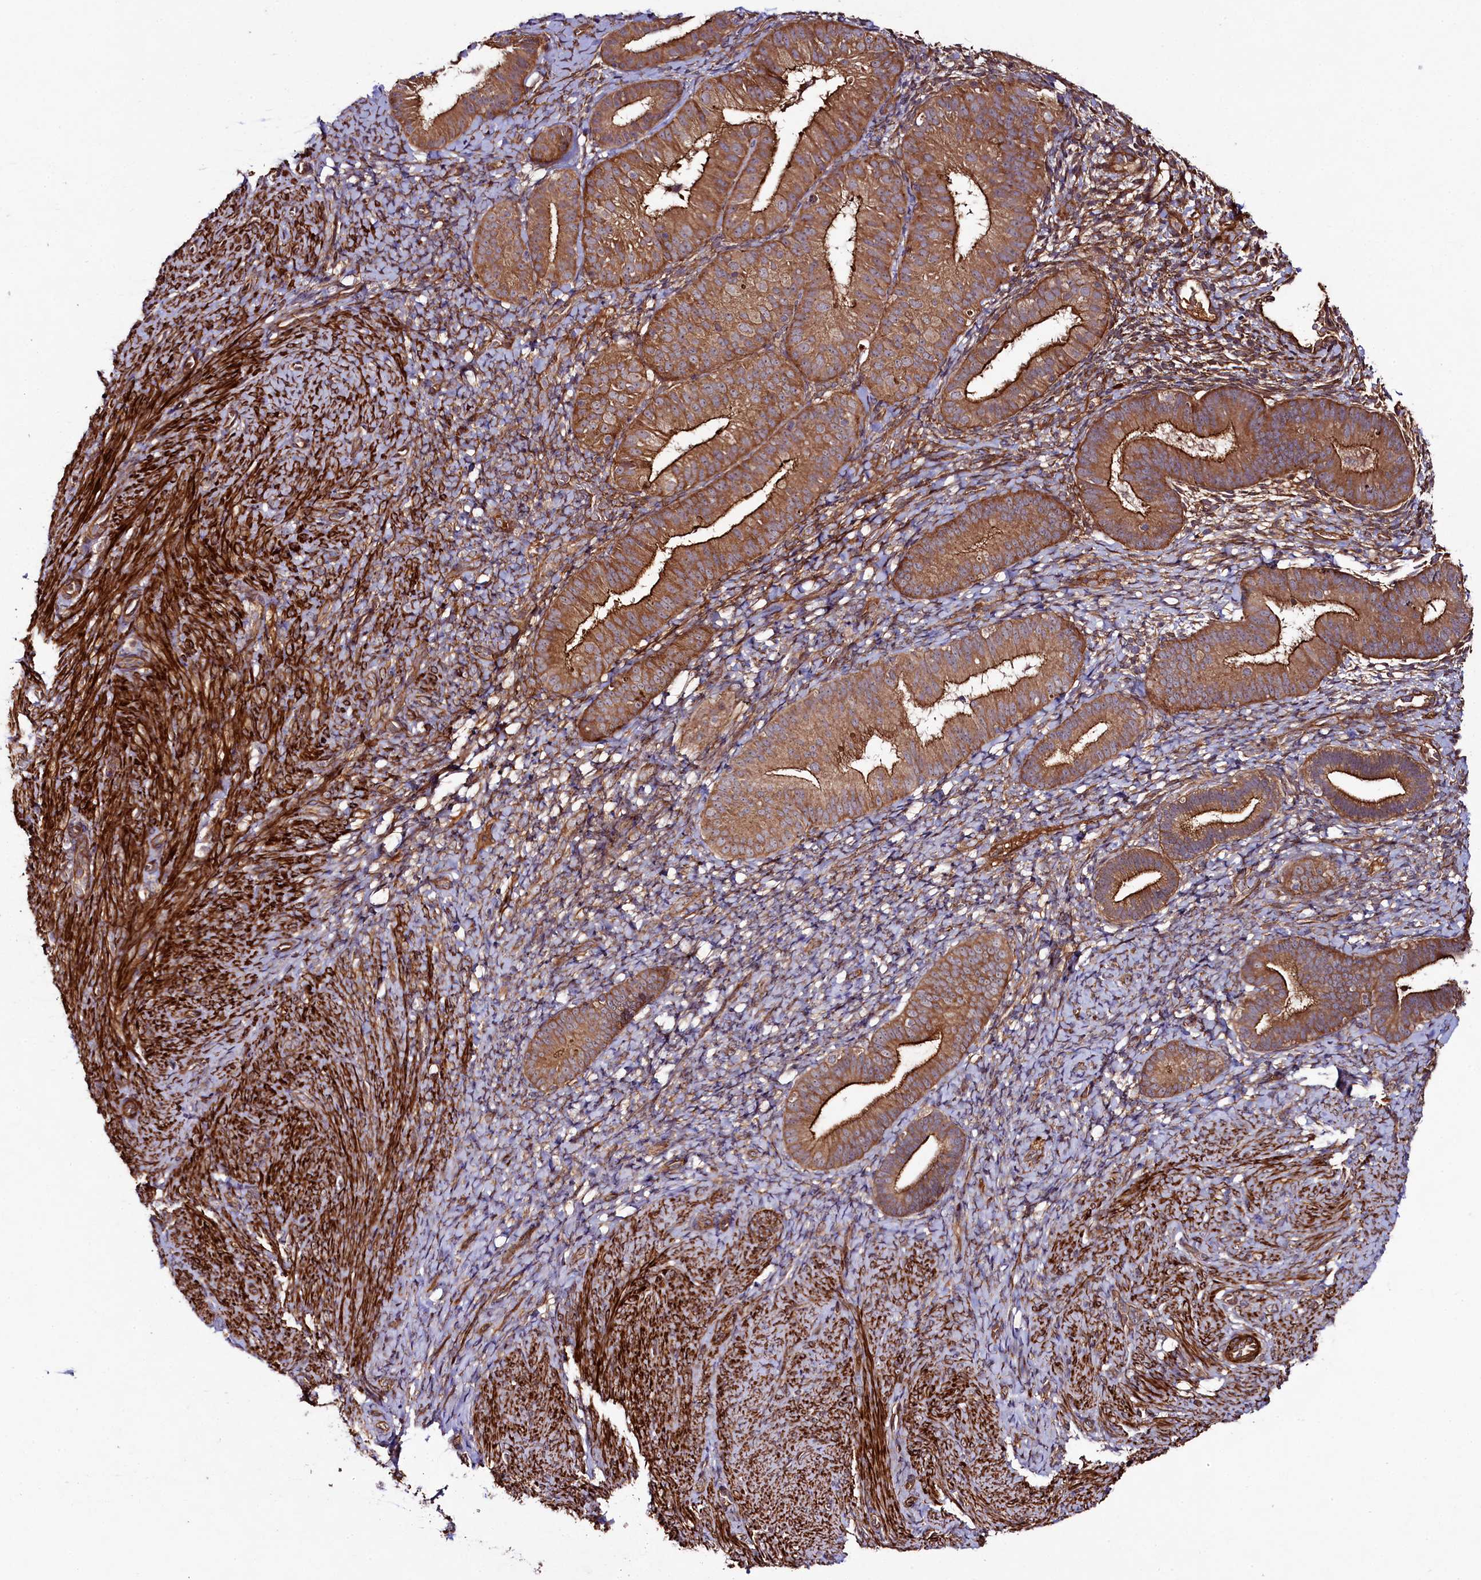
{"staining": {"intensity": "moderate", "quantity": "25%-75%", "location": "cytoplasmic/membranous"}, "tissue": "endometrium", "cell_type": "Cells in endometrial stroma", "image_type": "normal", "snomed": [{"axis": "morphology", "description": "Normal tissue, NOS"}, {"axis": "topography", "description": "Endometrium"}], "caption": "Immunohistochemical staining of normal endometrium exhibits 25%-75% levels of moderate cytoplasmic/membranous protein expression in about 25%-75% of cells in endometrial stroma.", "gene": "CCDC102A", "patient": {"sex": "female", "age": 65}}